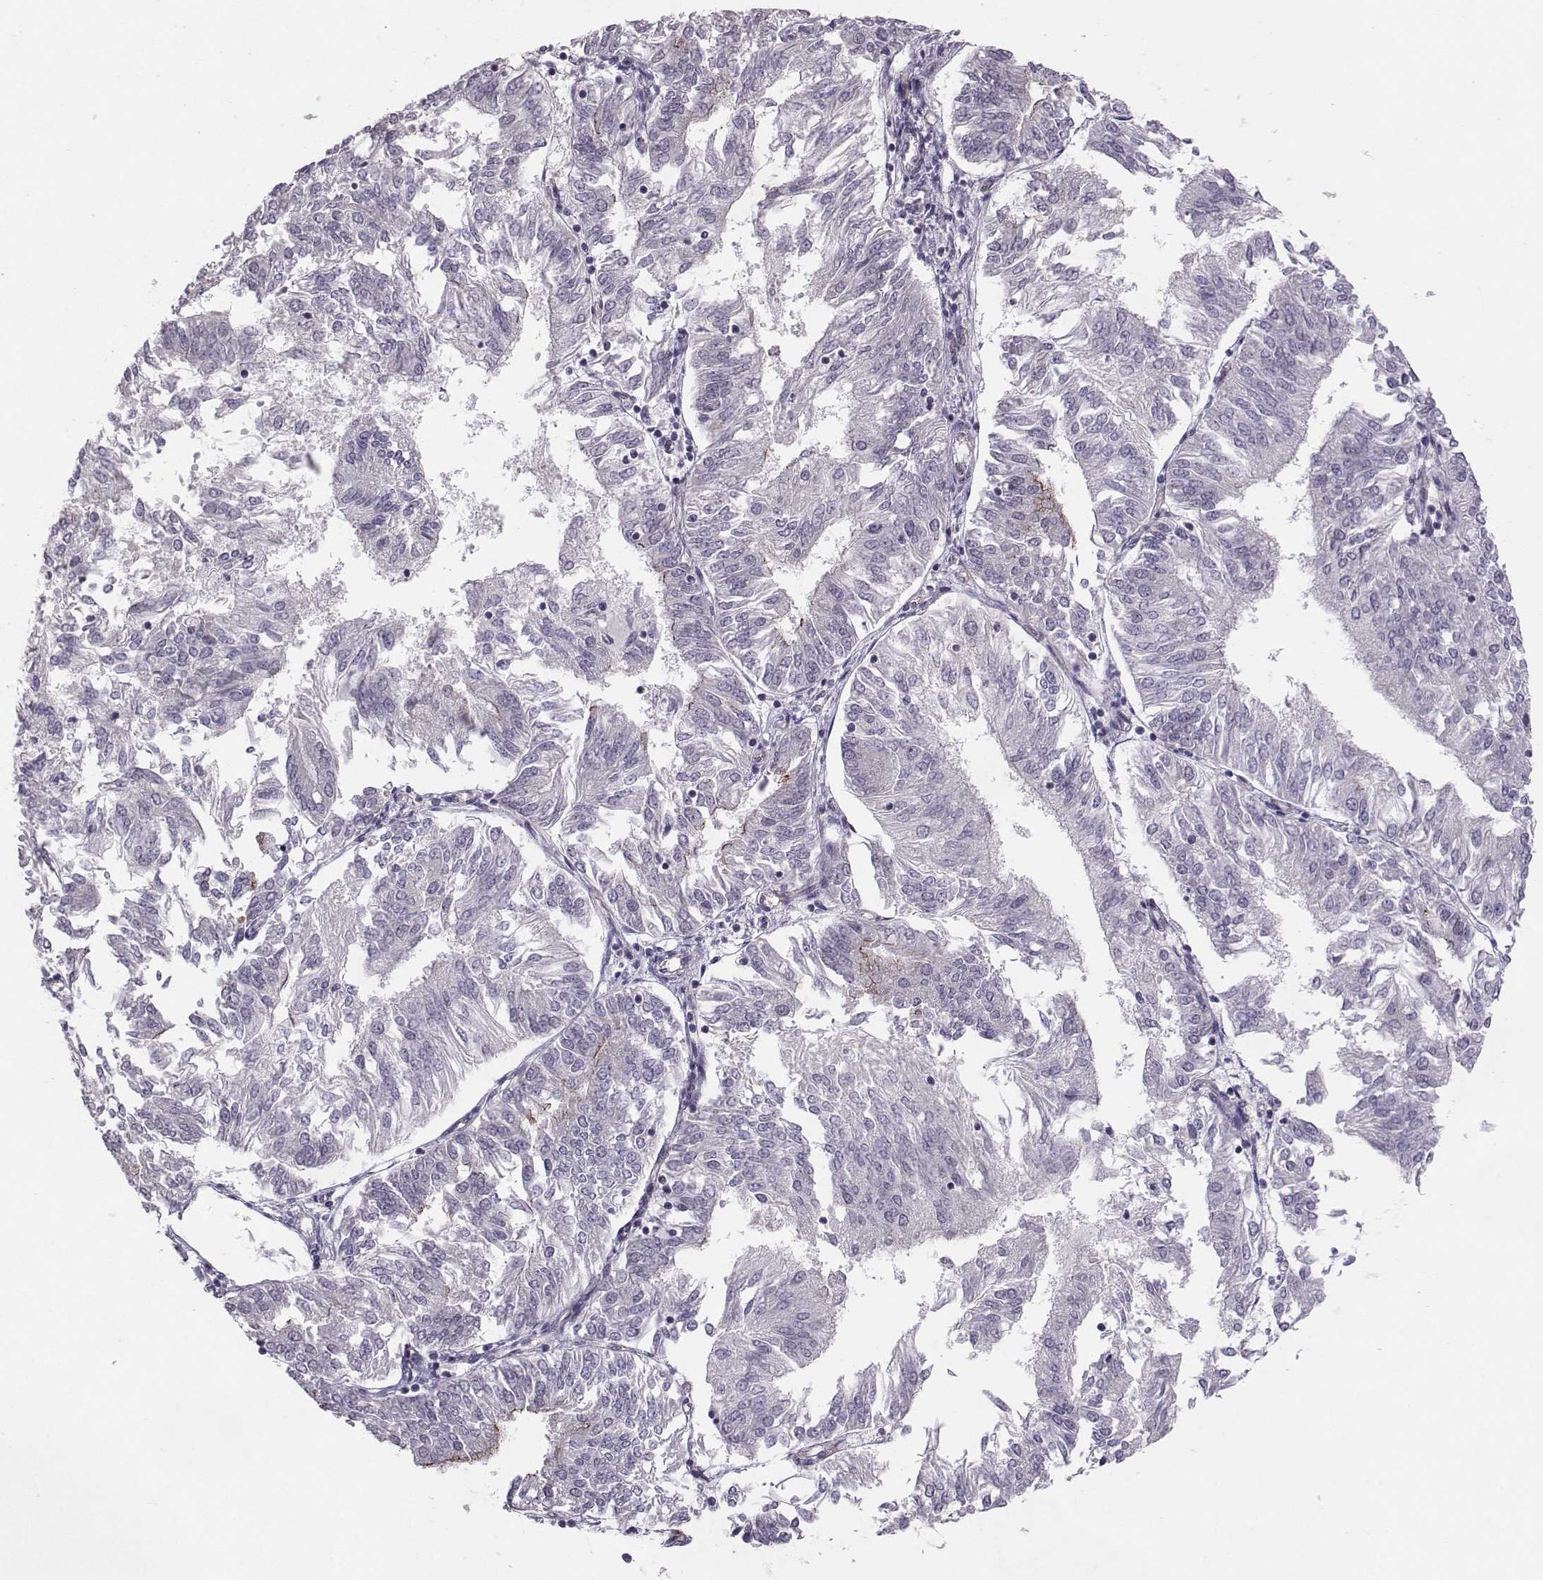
{"staining": {"intensity": "negative", "quantity": "none", "location": "none"}, "tissue": "endometrial cancer", "cell_type": "Tumor cells", "image_type": "cancer", "snomed": [{"axis": "morphology", "description": "Adenocarcinoma, NOS"}, {"axis": "topography", "description": "Endometrium"}], "caption": "This is a photomicrograph of IHC staining of endometrial cancer, which shows no expression in tumor cells. (Brightfield microscopy of DAB immunohistochemistry (IHC) at high magnification).", "gene": "MAST1", "patient": {"sex": "female", "age": 58}}